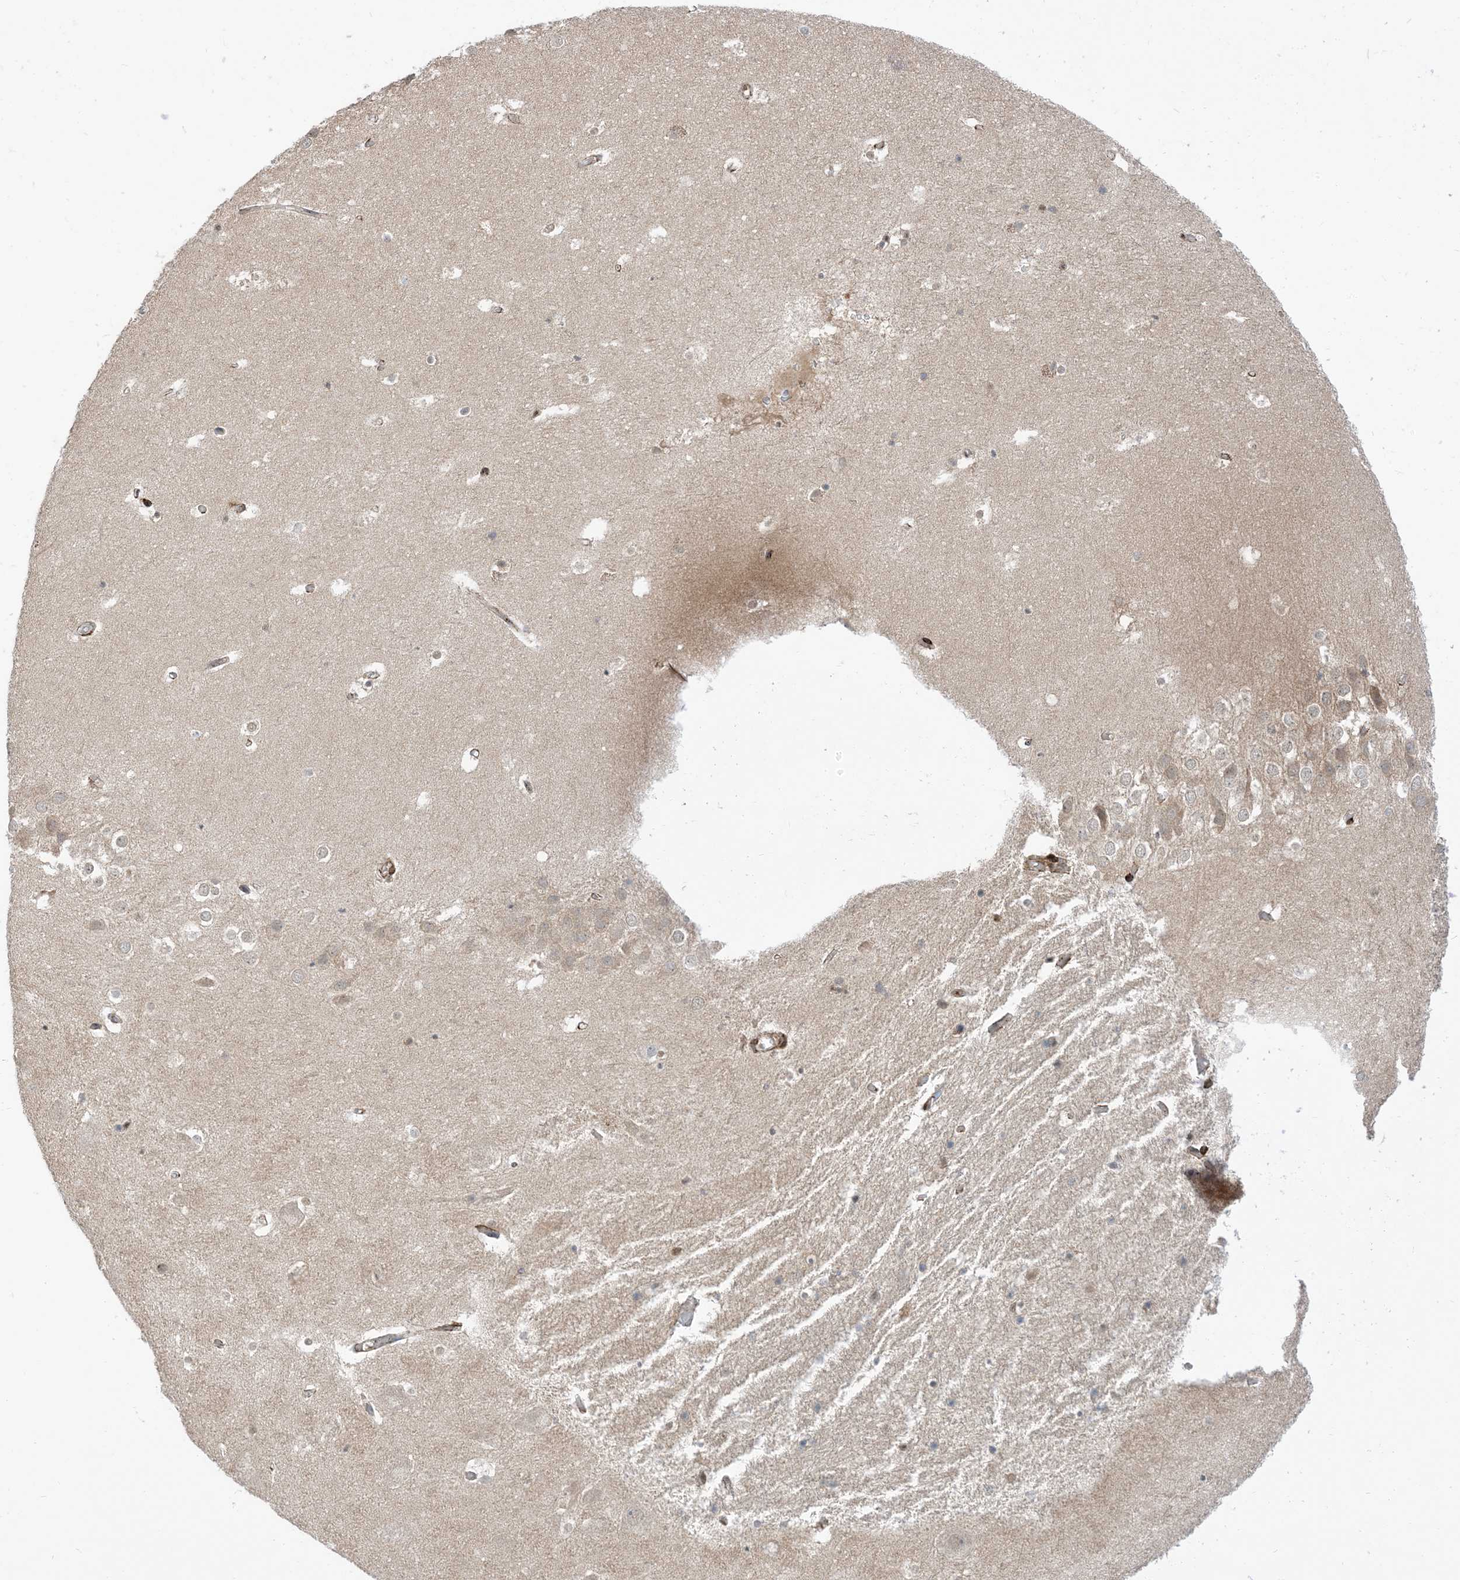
{"staining": {"intensity": "negative", "quantity": "none", "location": "none"}, "tissue": "hippocampus", "cell_type": "Glial cells", "image_type": "normal", "snomed": [{"axis": "morphology", "description": "Normal tissue, NOS"}, {"axis": "topography", "description": "Hippocampus"}], "caption": "The photomicrograph displays no significant expression in glial cells of hippocampus.", "gene": "RIN1", "patient": {"sex": "female", "age": 52}}